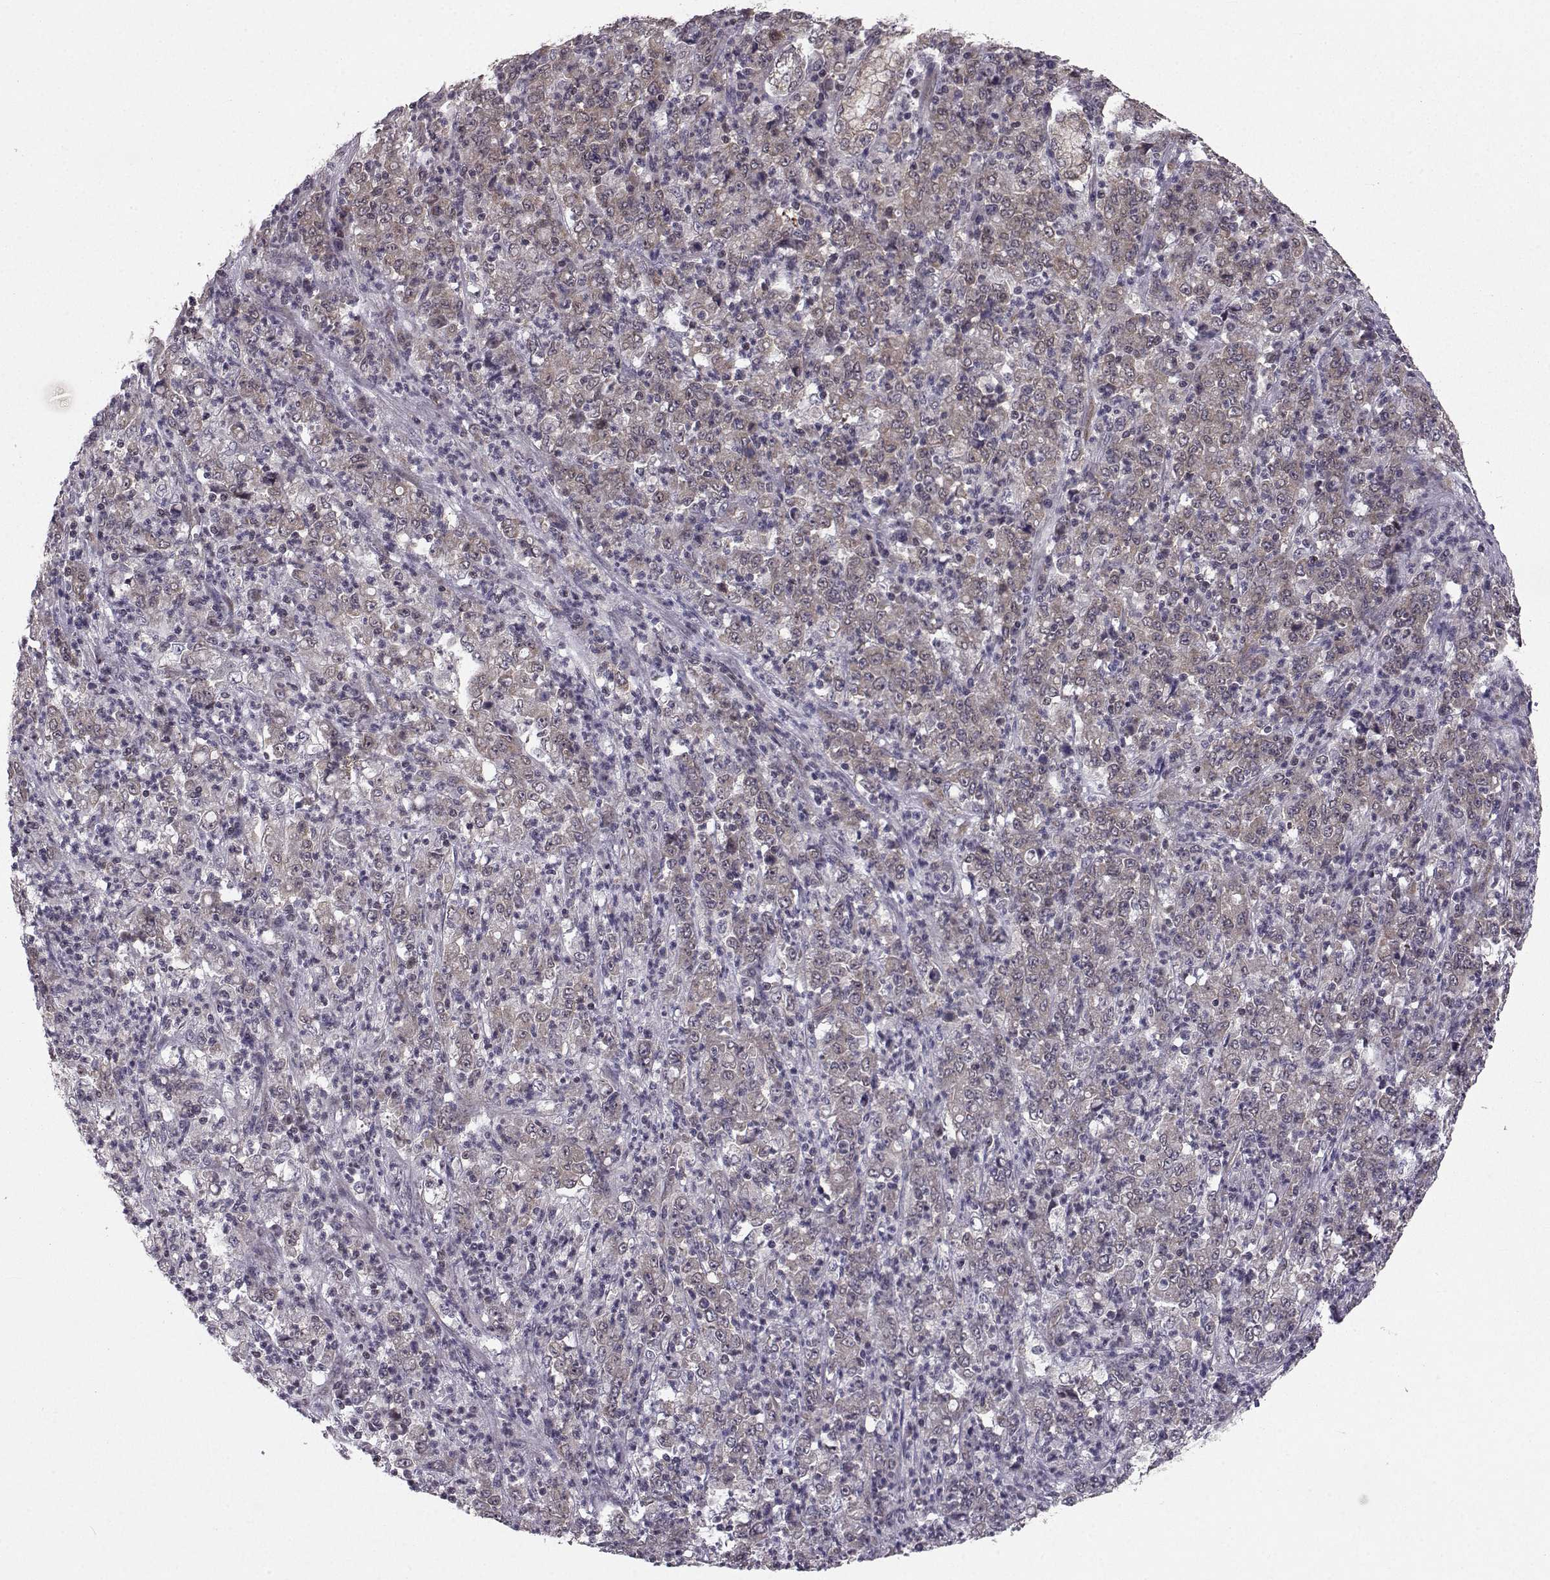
{"staining": {"intensity": "weak", "quantity": ">75%", "location": "cytoplasmic/membranous"}, "tissue": "stomach cancer", "cell_type": "Tumor cells", "image_type": "cancer", "snomed": [{"axis": "morphology", "description": "Adenocarcinoma, NOS"}, {"axis": "topography", "description": "Stomach, lower"}], "caption": "Brown immunohistochemical staining in stomach adenocarcinoma demonstrates weak cytoplasmic/membranous positivity in approximately >75% of tumor cells.", "gene": "PKN2", "patient": {"sex": "female", "age": 71}}